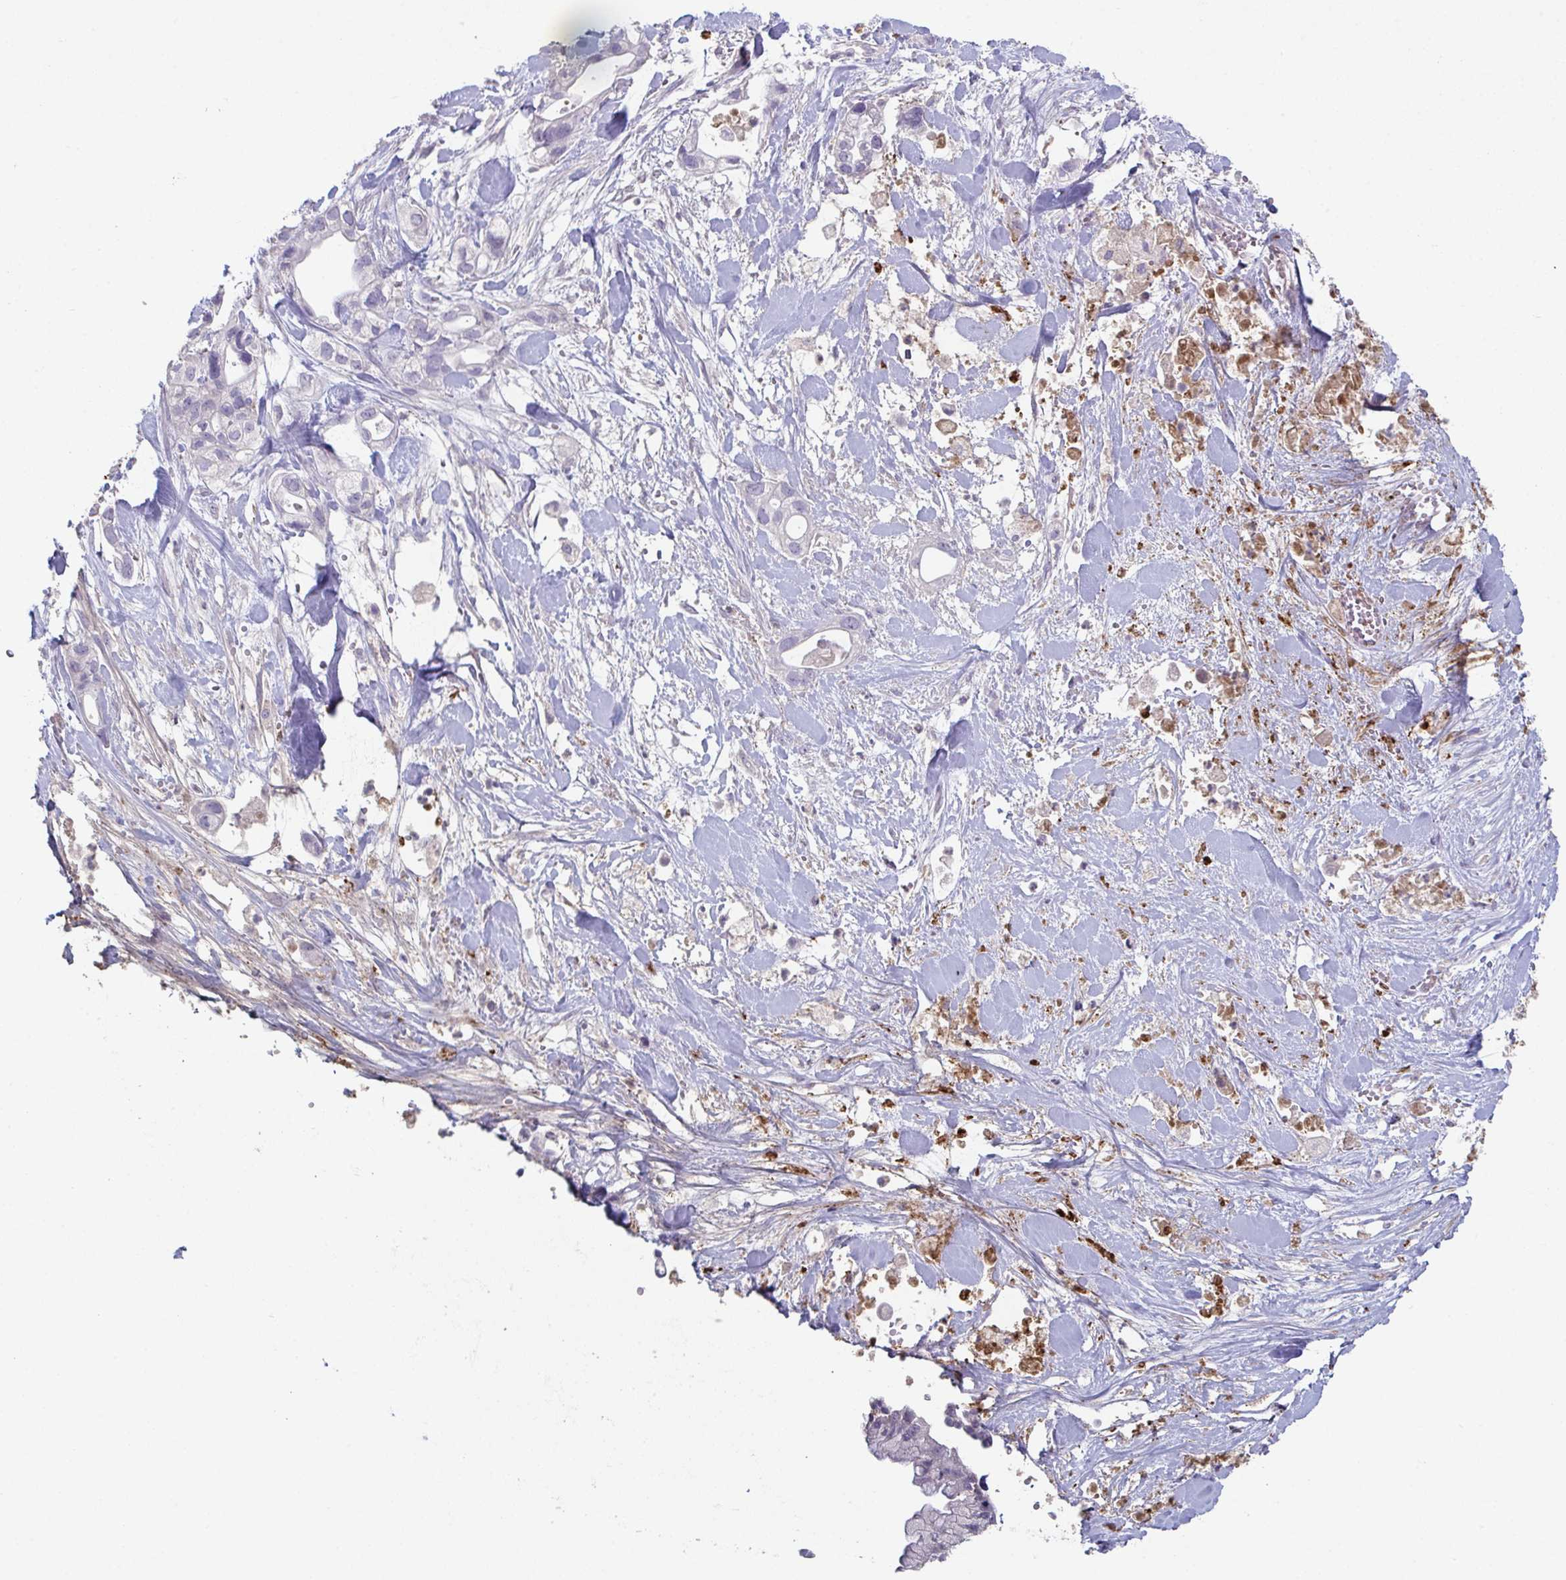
{"staining": {"intensity": "negative", "quantity": "none", "location": "none"}, "tissue": "pancreatic cancer", "cell_type": "Tumor cells", "image_type": "cancer", "snomed": [{"axis": "morphology", "description": "Adenocarcinoma, NOS"}, {"axis": "topography", "description": "Pancreas"}], "caption": "The immunohistochemistry micrograph has no significant staining in tumor cells of pancreatic cancer tissue.", "gene": "ADAM21", "patient": {"sex": "male", "age": 44}}